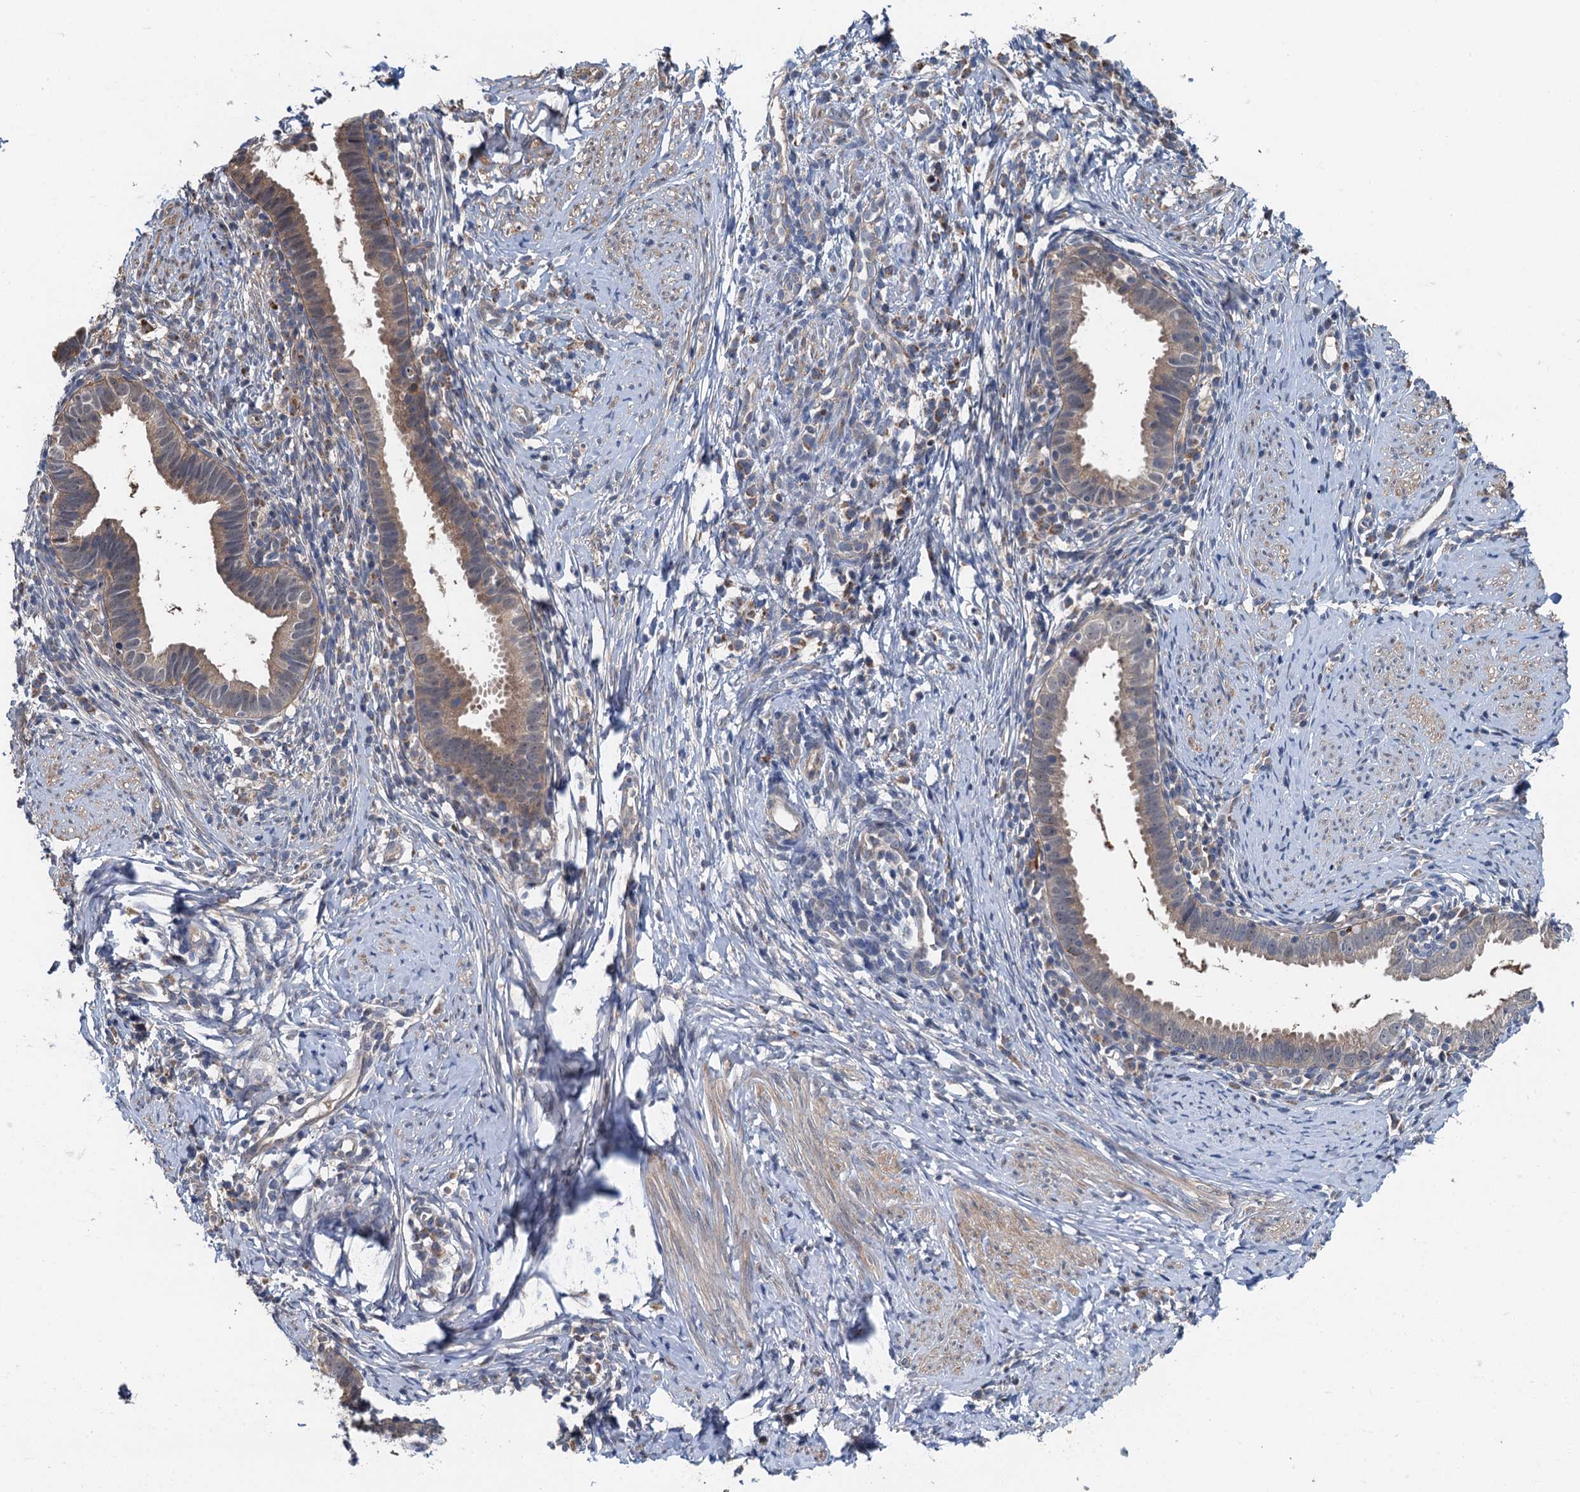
{"staining": {"intensity": "weak", "quantity": ">75%", "location": "cytoplasmic/membranous"}, "tissue": "cervical cancer", "cell_type": "Tumor cells", "image_type": "cancer", "snomed": [{"axis": "morphology", "description": "Adenocarcinoma, NOS"}, {"axis": "topography", "description": "Cervix"}], "caption": "Cervical cancer (adenocarcinoma) stained with a brown dye exhibits weak cytoplasmic/membranous positive positivity in approximately >75% of tumor cells.", "gene": "ZNF606", "patient": {"sex": "female", "age": 36}}